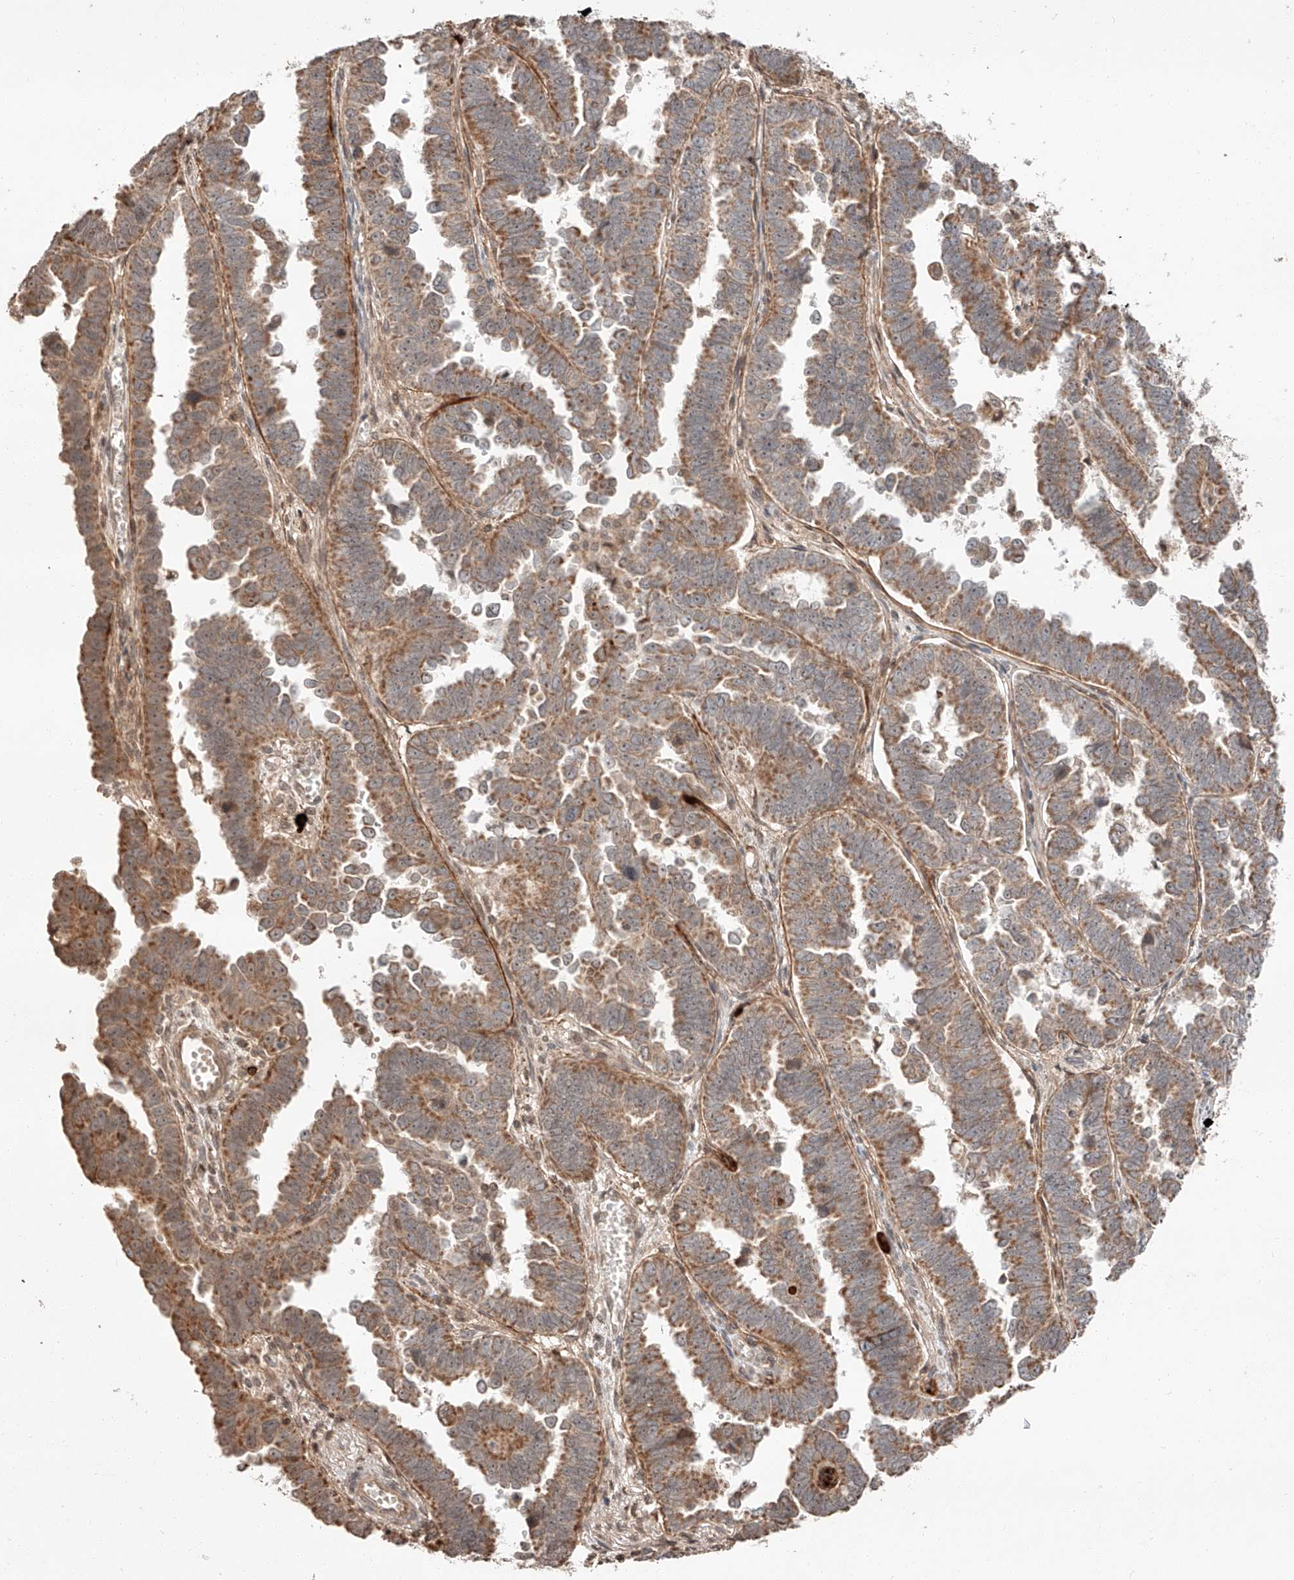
{"staining": {"intensity": "moderate", "quantity": ">75%", "location": "cytoplasmic/membranous"}, "tissue": "endometrial cancer", "cell_type": "Tumor cells", "image_type": "cancer", "snomed": [{"axis": "morphology", "description": "Adenocarcinoma, NOS"}, {"axis": "topography", "description": "Endometrium"}], "caption": "An image showing moderate cytoplasmic/membranous staining in approximately >75% of tumor cells in endometrial adenocarcinoma, as visualized by brown immunohistochemical staining.", "gene": "ARHGAP33", "patient": {"sex": "female", "age": 75}}